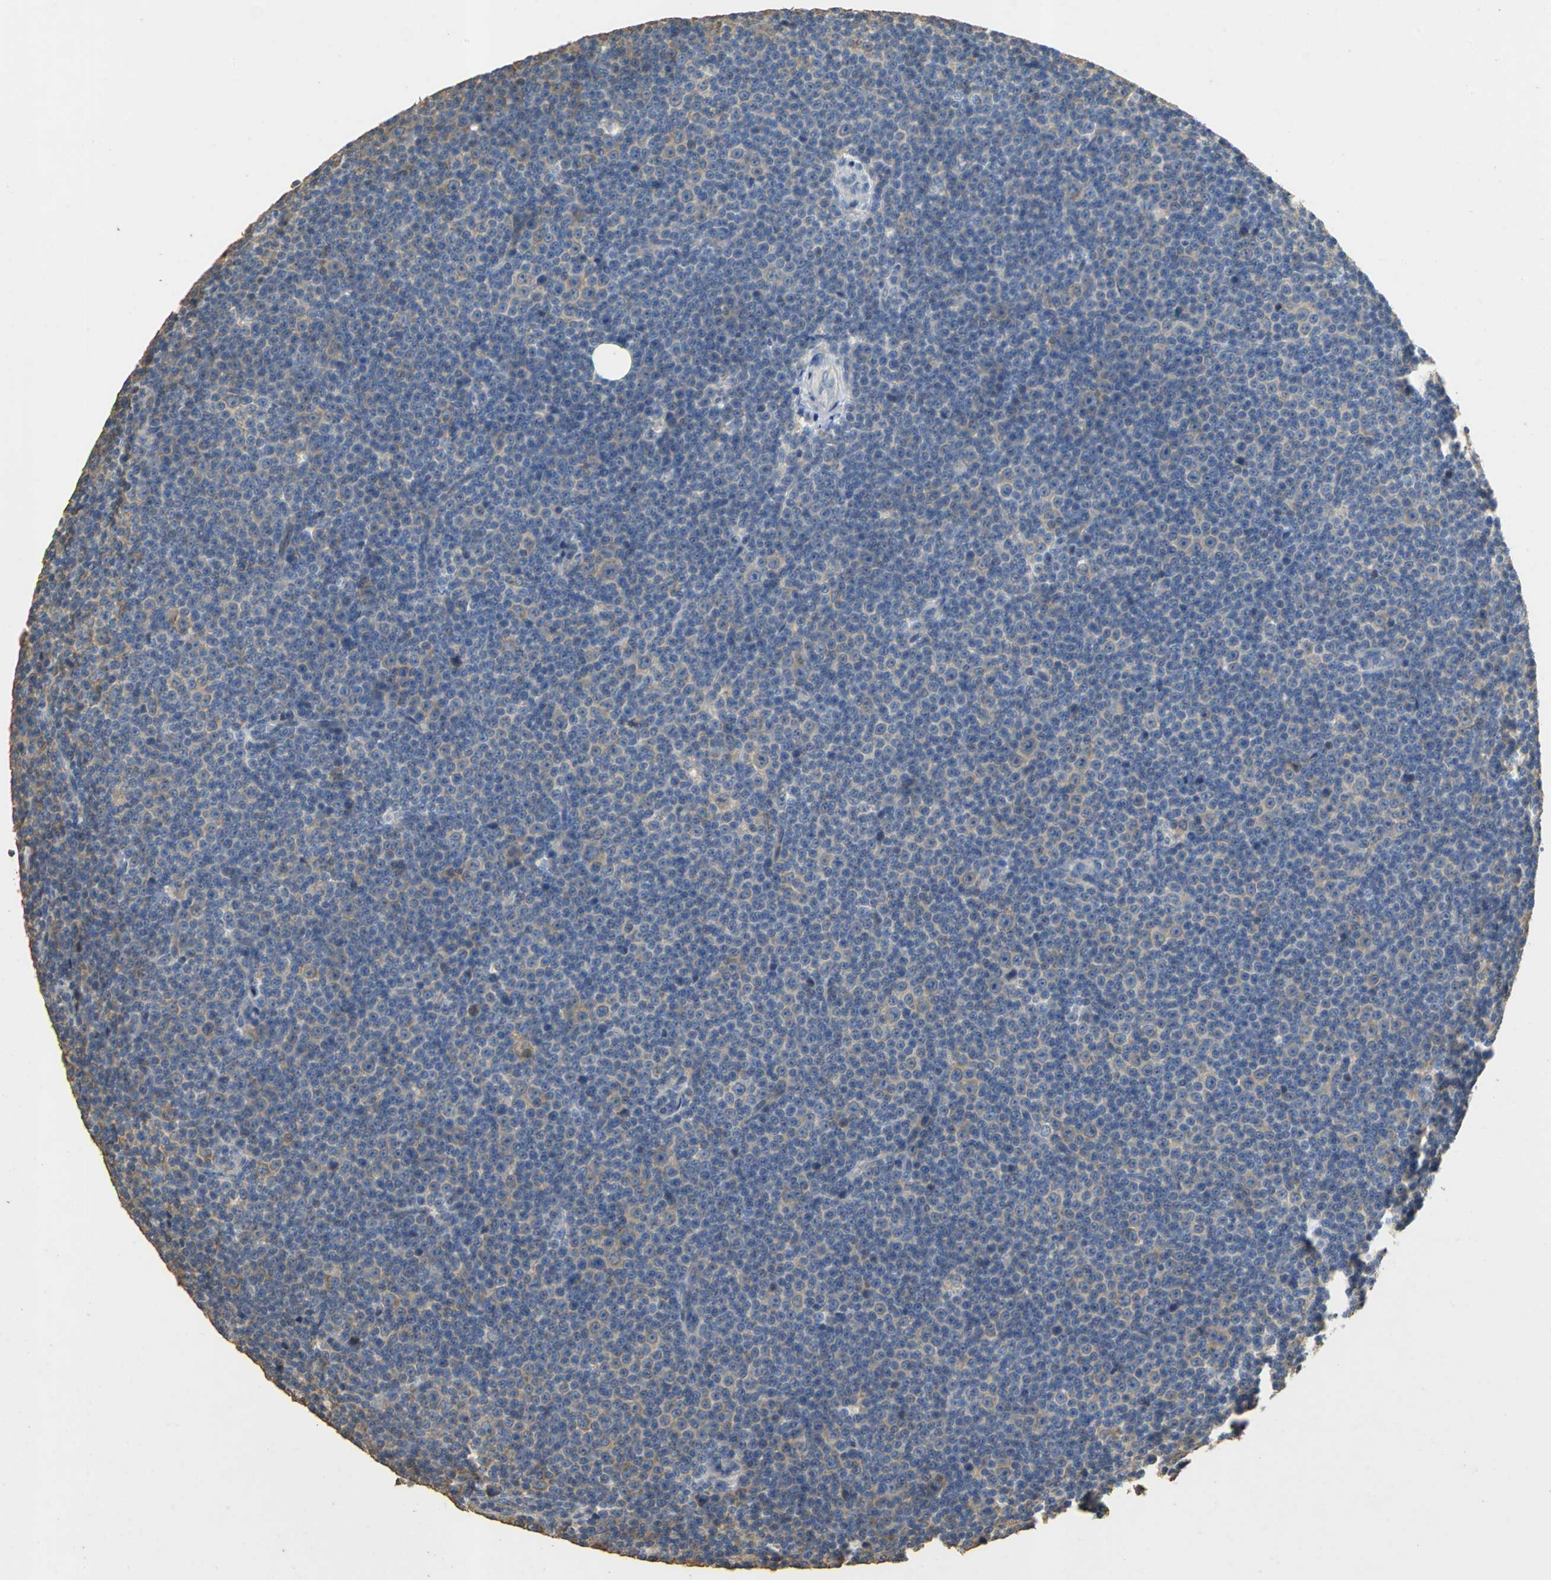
{"staining": {"intensity": "weak", "quantity": "25%-75%", "location": "cytoplasmic/membranous"}, "tissue": "lymphoma", "cell_type": "Tumor cells", "image_type": "cancer", "snomed": [{"axis": "morphology", "description": "Malignant lymphoma, non-Hodgkin's type, Low grade"}, {"axis": "topography", "description": "Lymph node"}], "caption": "A high-resolution photomicrograph shows IHC staining of lymphoma, which displays weak cytoplasmic/membranous expression in approximately 25%-75% of tumor cells. The protein is stained brown, and the nuclei are stained in blue (DAB IHC with brightfield microscopy, high magnification).", "gene": "ACSL4", "patient": {"sex": "female", "age": 67}}